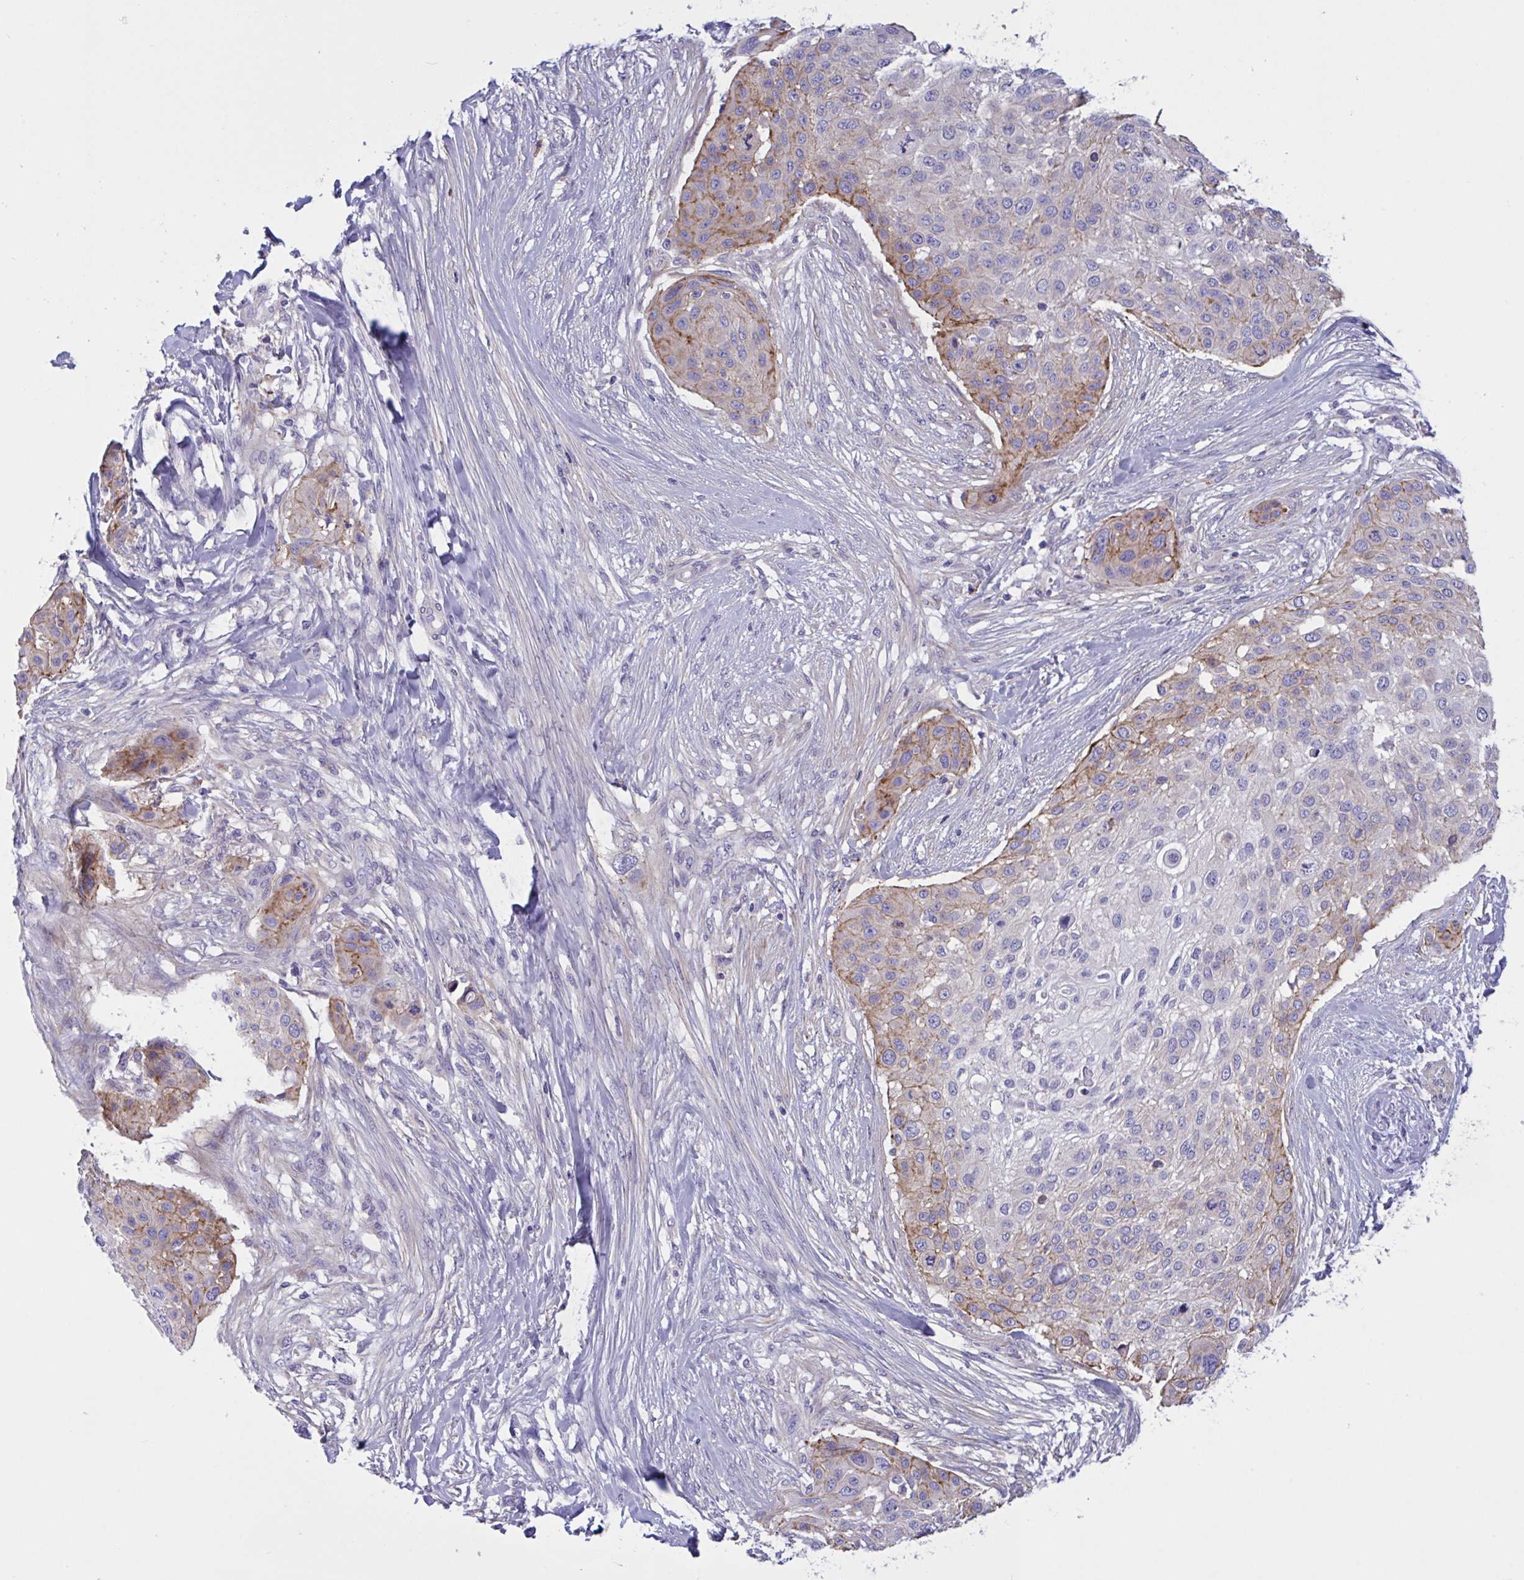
{"staining": {"intensity": "moderate", "quantity": "<25%", "location": "cytoplasmic/membranous"}, "tissue": "skin cancer", "cell_type": "Tumor cells", "image_type": "cancer", "snomed": [{"axis": "morphology", "description": "Squamous cell carcinoma, NOS"}, {"axis": "topography", "description": "Skin"}], "caption": "A photomicrograph showing moderate cytoplasmic/membranous staining in about <25% of tumor cells in skin squamous cell carcinoma, as visualized by brown immunohistochemical staining.", "gene": "OXLD1", "patient": {"sex": "female", "age": 87}}